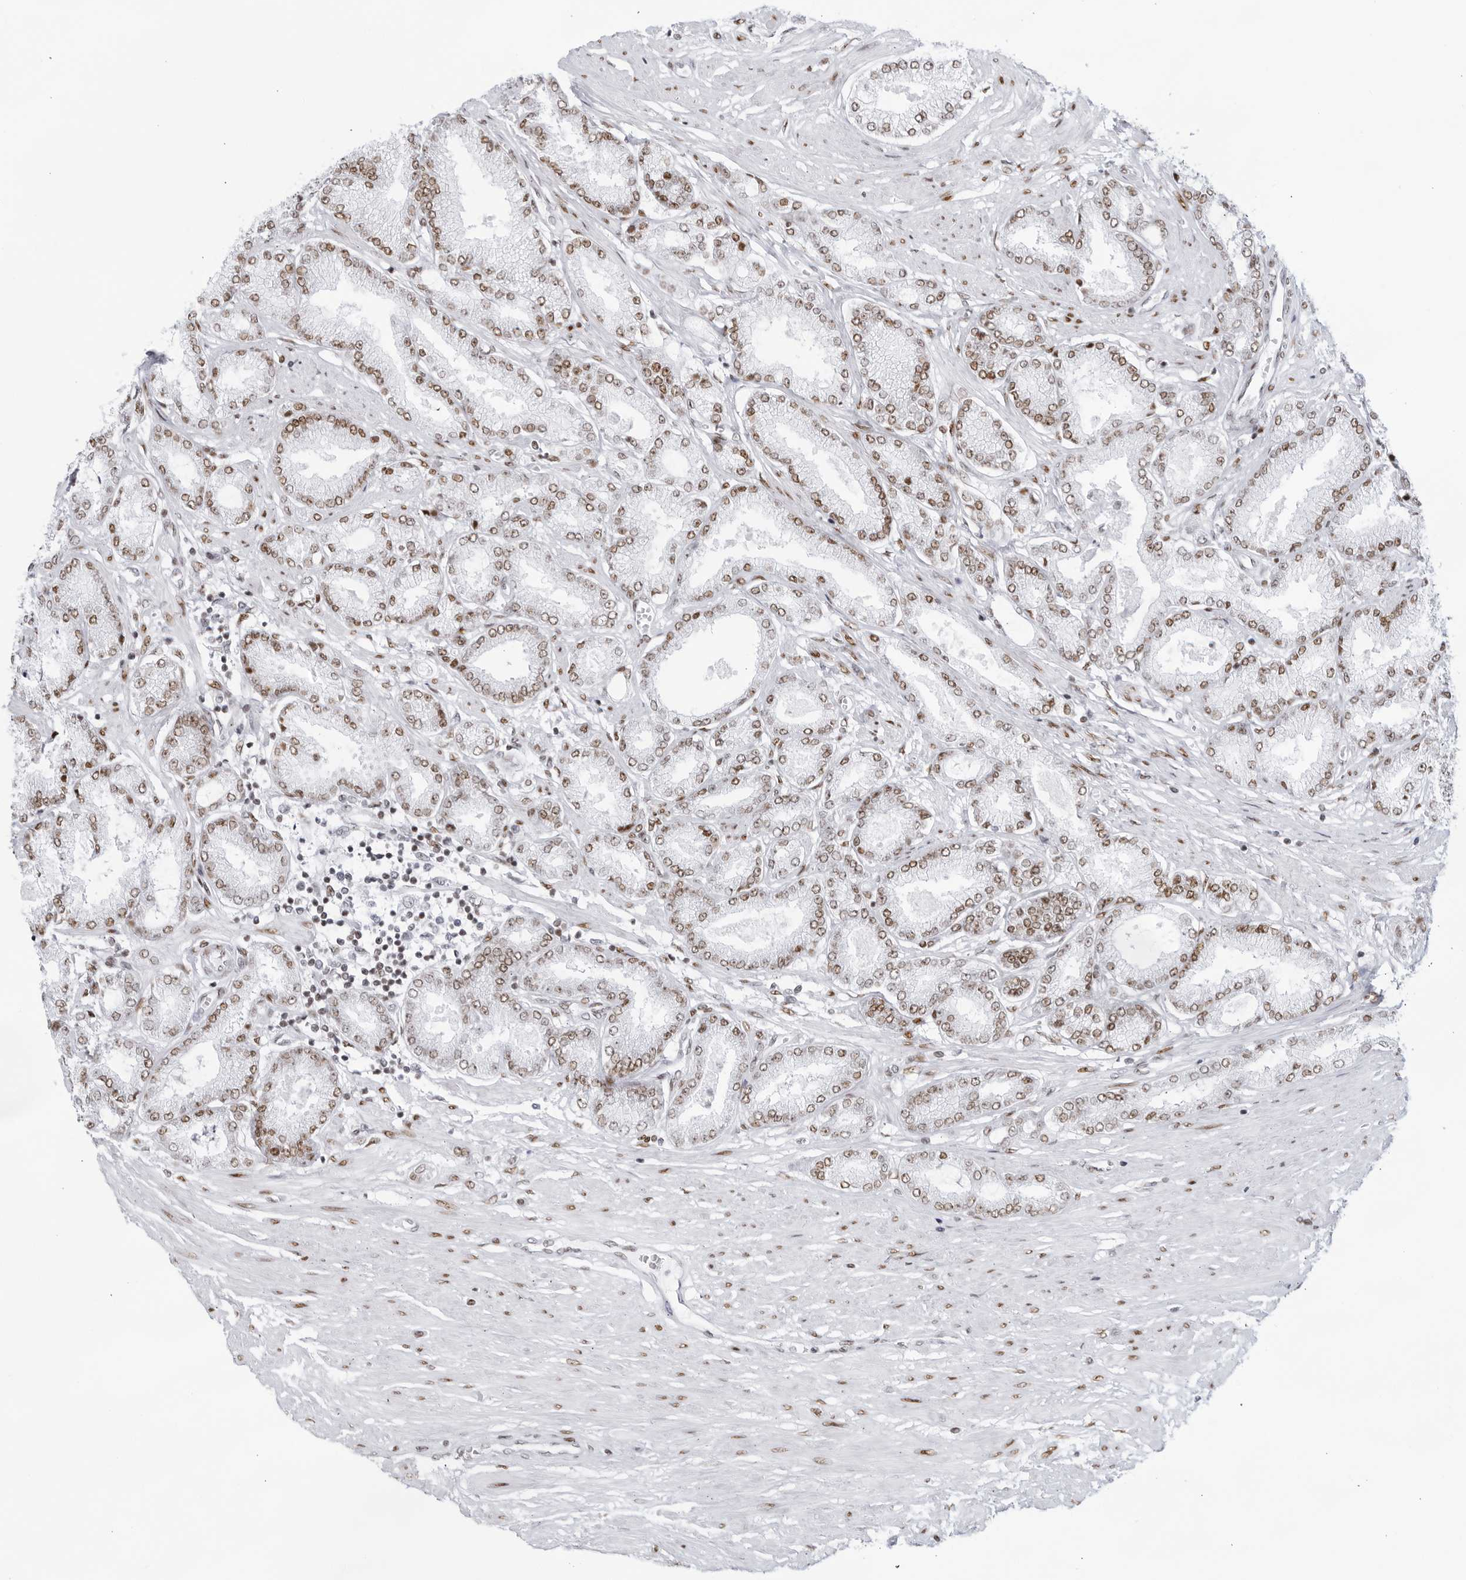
{"staining": {"intensity": "moderate", "quantity": ">75%", "location": "nuclear"}, "tissue": "prostate cancer", "cell_type": "Tumor cells", "image_type": "cancer", "snomed": [{"axis": "morphology", "description": "Adenocarcinoma, Low grade"}, {"axis": "topography", "description": "Prostate"}], "caption": "A histopathology image showing moderate nuclear expression in about >75% of tumor cells in prostate cancer, as visualized by brown immunohistochemical staining.", "gene": "HP1BP3", "patient": {"sex": "male", "age": 63}}